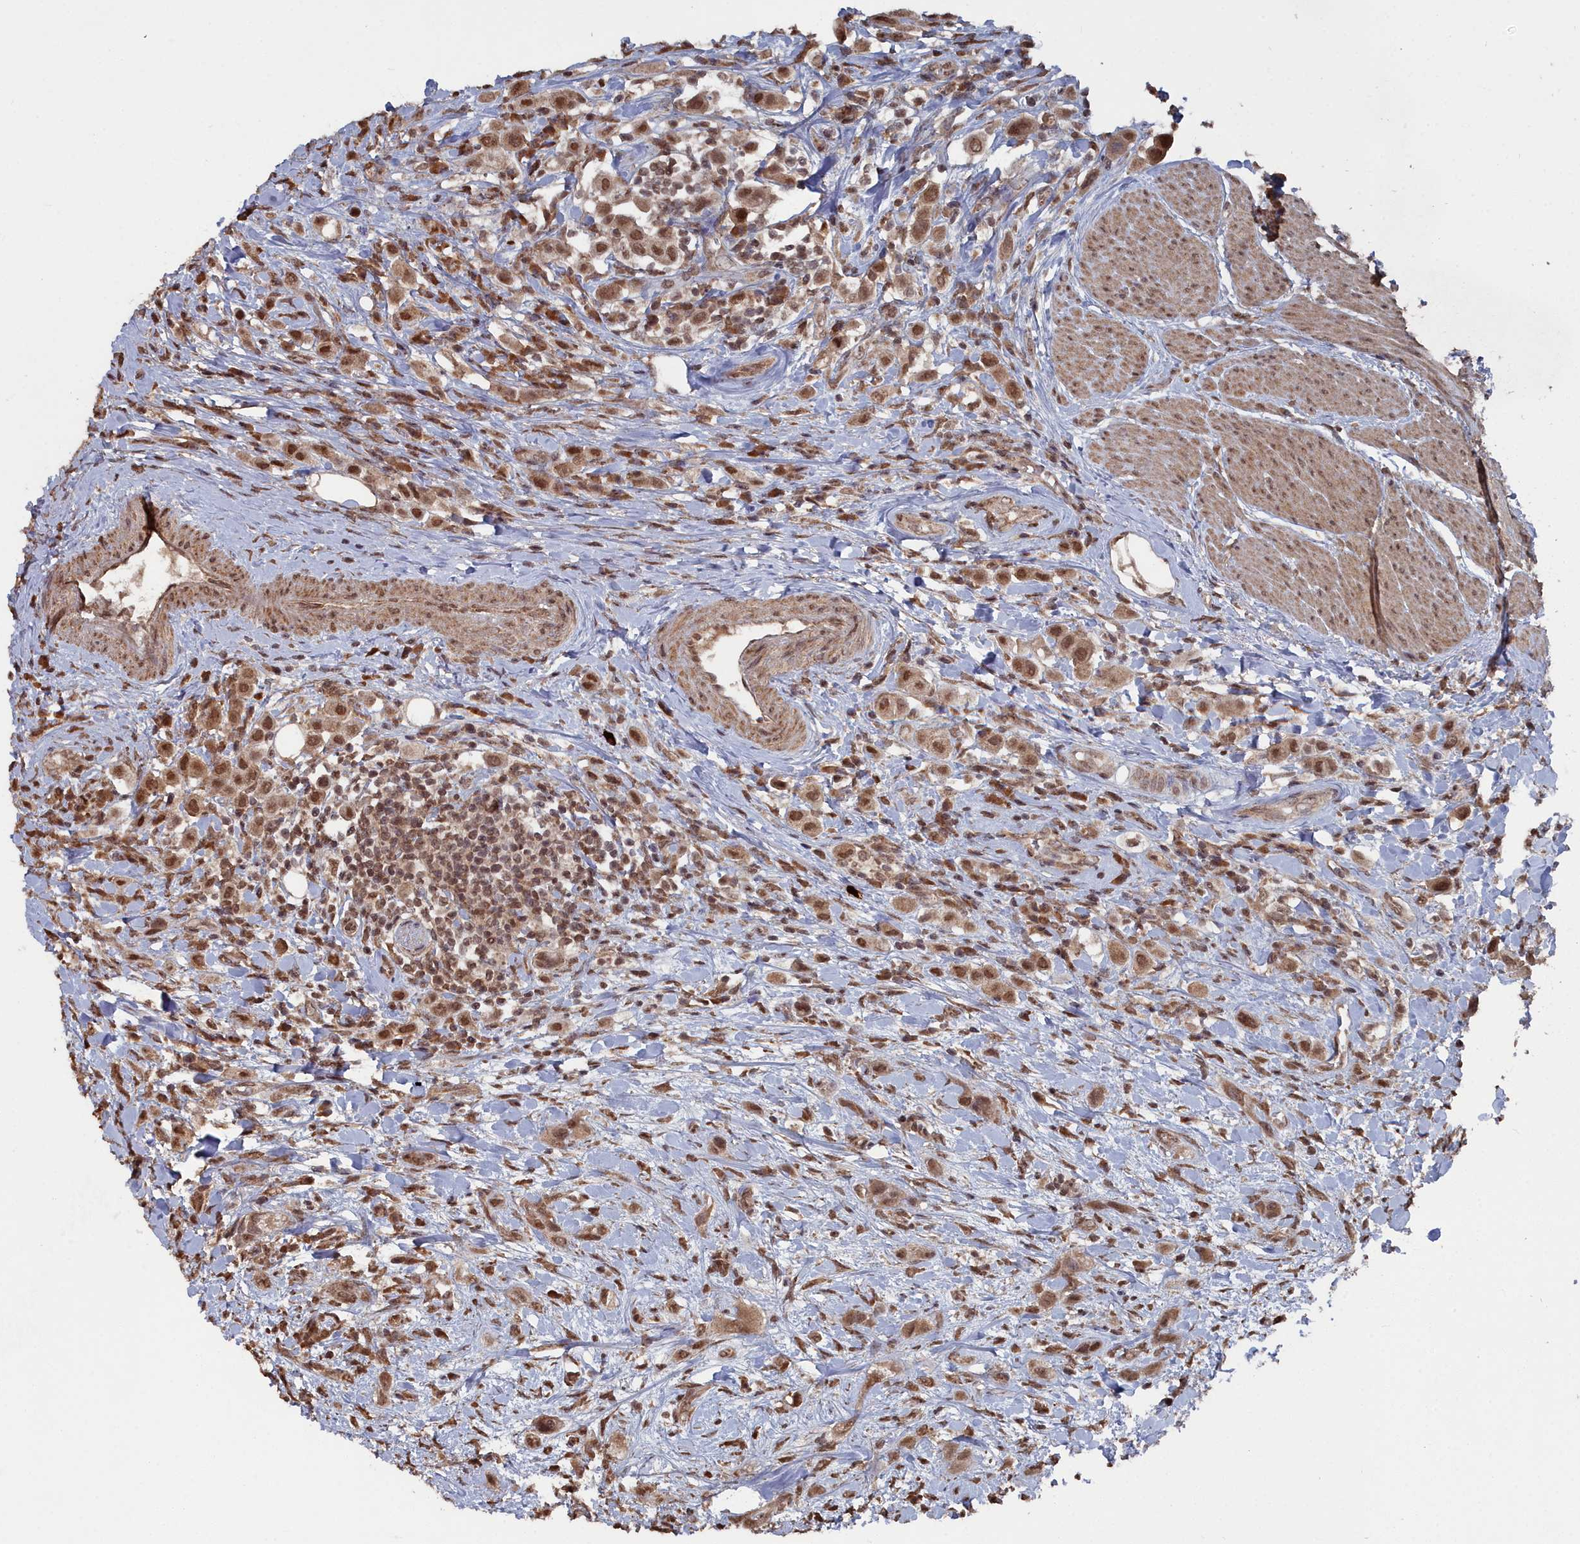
{"staining": {"intensity": "moderate", "quantity": ">75%", "location": "nuclear"}, "tissue": "urothelial cancer", "cell_type": "Tumor cells", "image_type": "cancer", "snomed": [{"axis": "morphology", "description": "Urothelial carcinoma, High grade"}, {"axis": "topography", "description": "Urinary bladder"}], "caption": "Immunohistochemistry (IHC) of human urothelial cancer exhibits medium levels of moderate nuclear staining in about >75% of tumor cells.", "gene": "CCNP", "patient": {"sex": "male", "age": 50}}